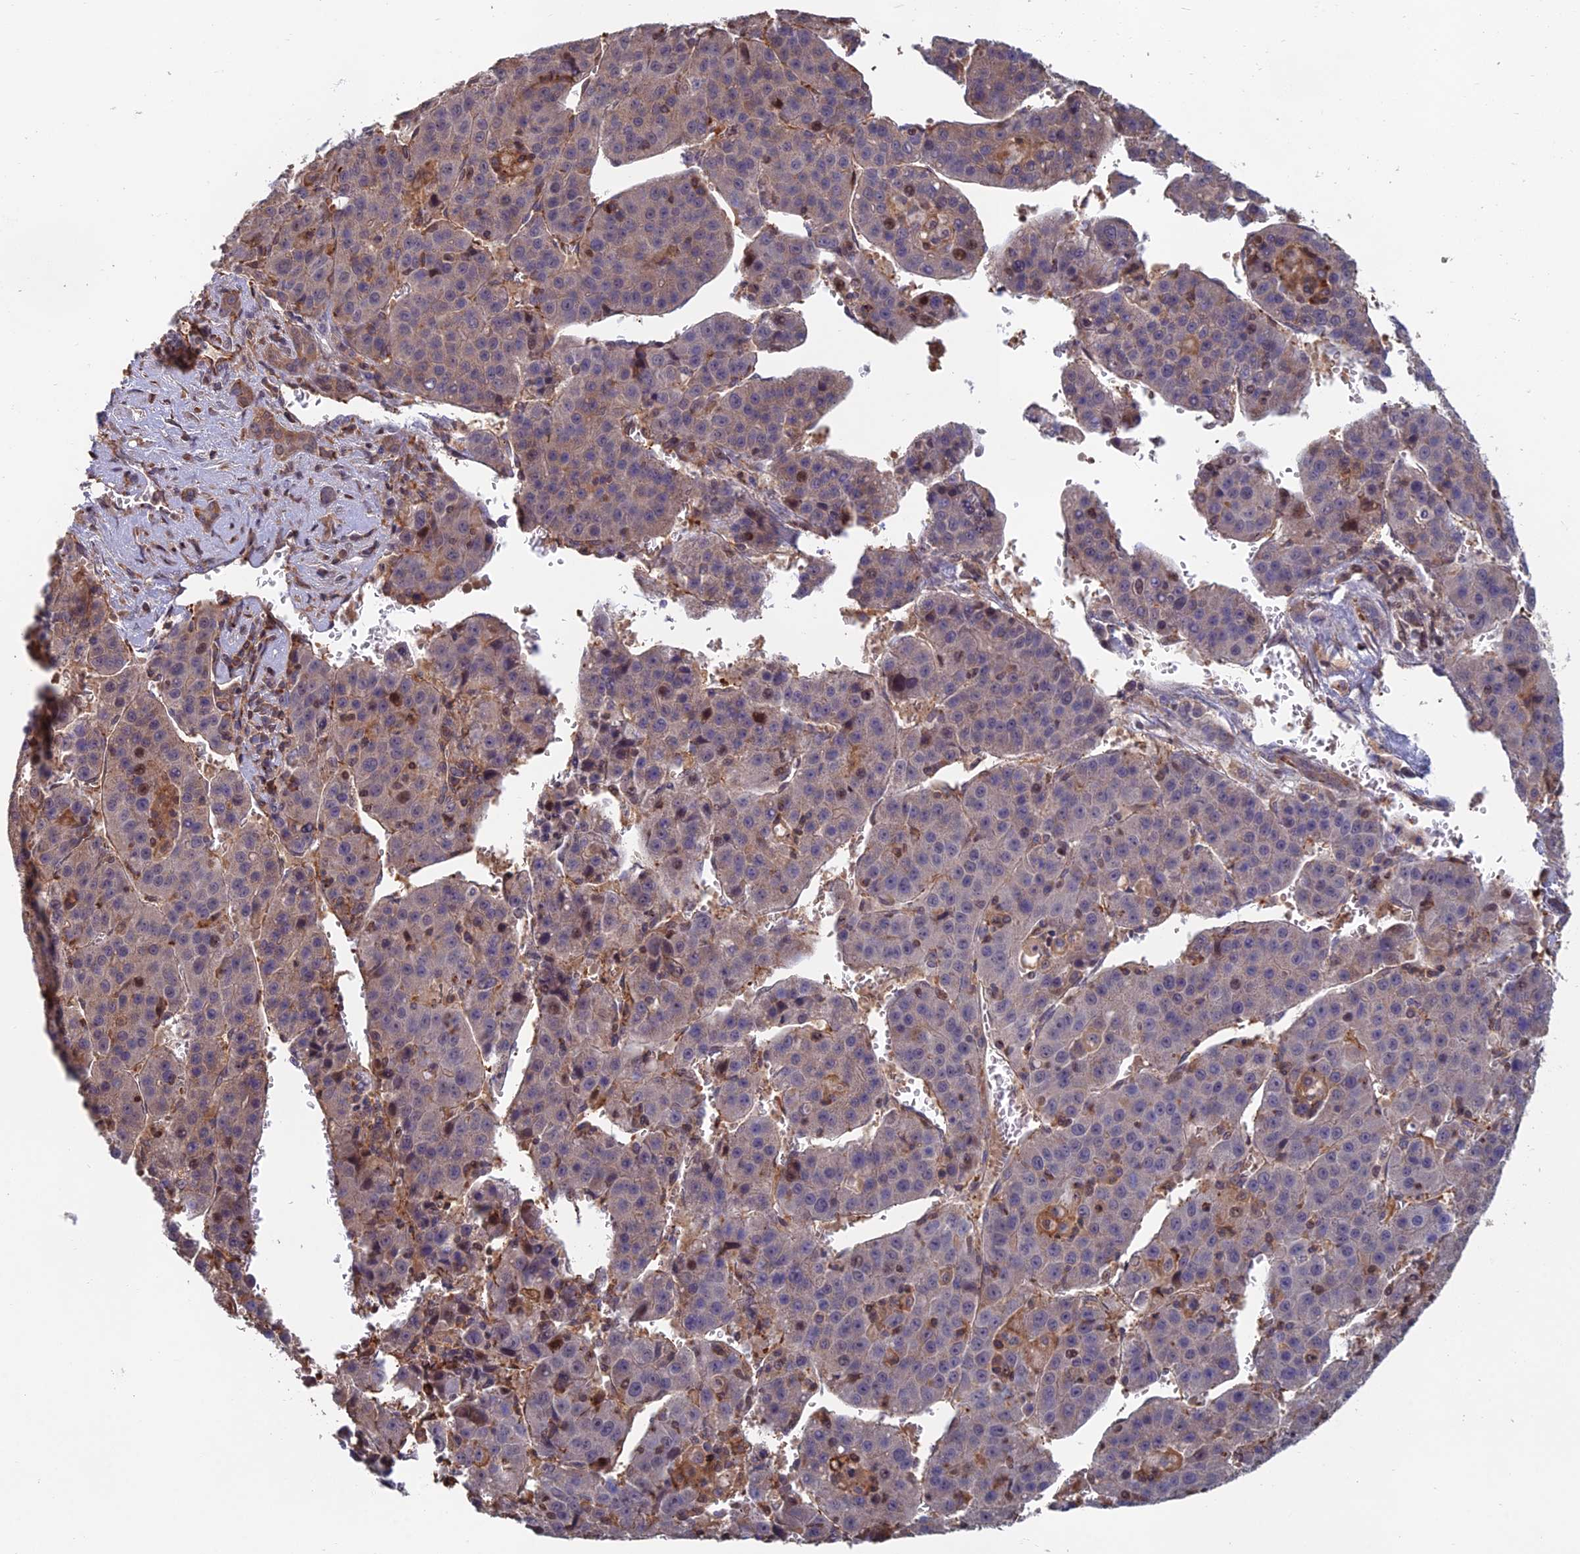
{"staining": {"intensity": "negative", "quantity": "none", "location": "none"}, "tissue": "liver cancer", "cell_type": "Tumor cells", "image_type": "cancer", "snomed": [{"axis": "morphology", "description": "Carcinoma, Hepatocellular, NOS"}, {"axis": "topography", "description": "Liver"}], "caption": "Tumor cells show no significant staining in liver cancer.", "gene": "C15orf62", "patient": {"sex": "female", "age": 53}}